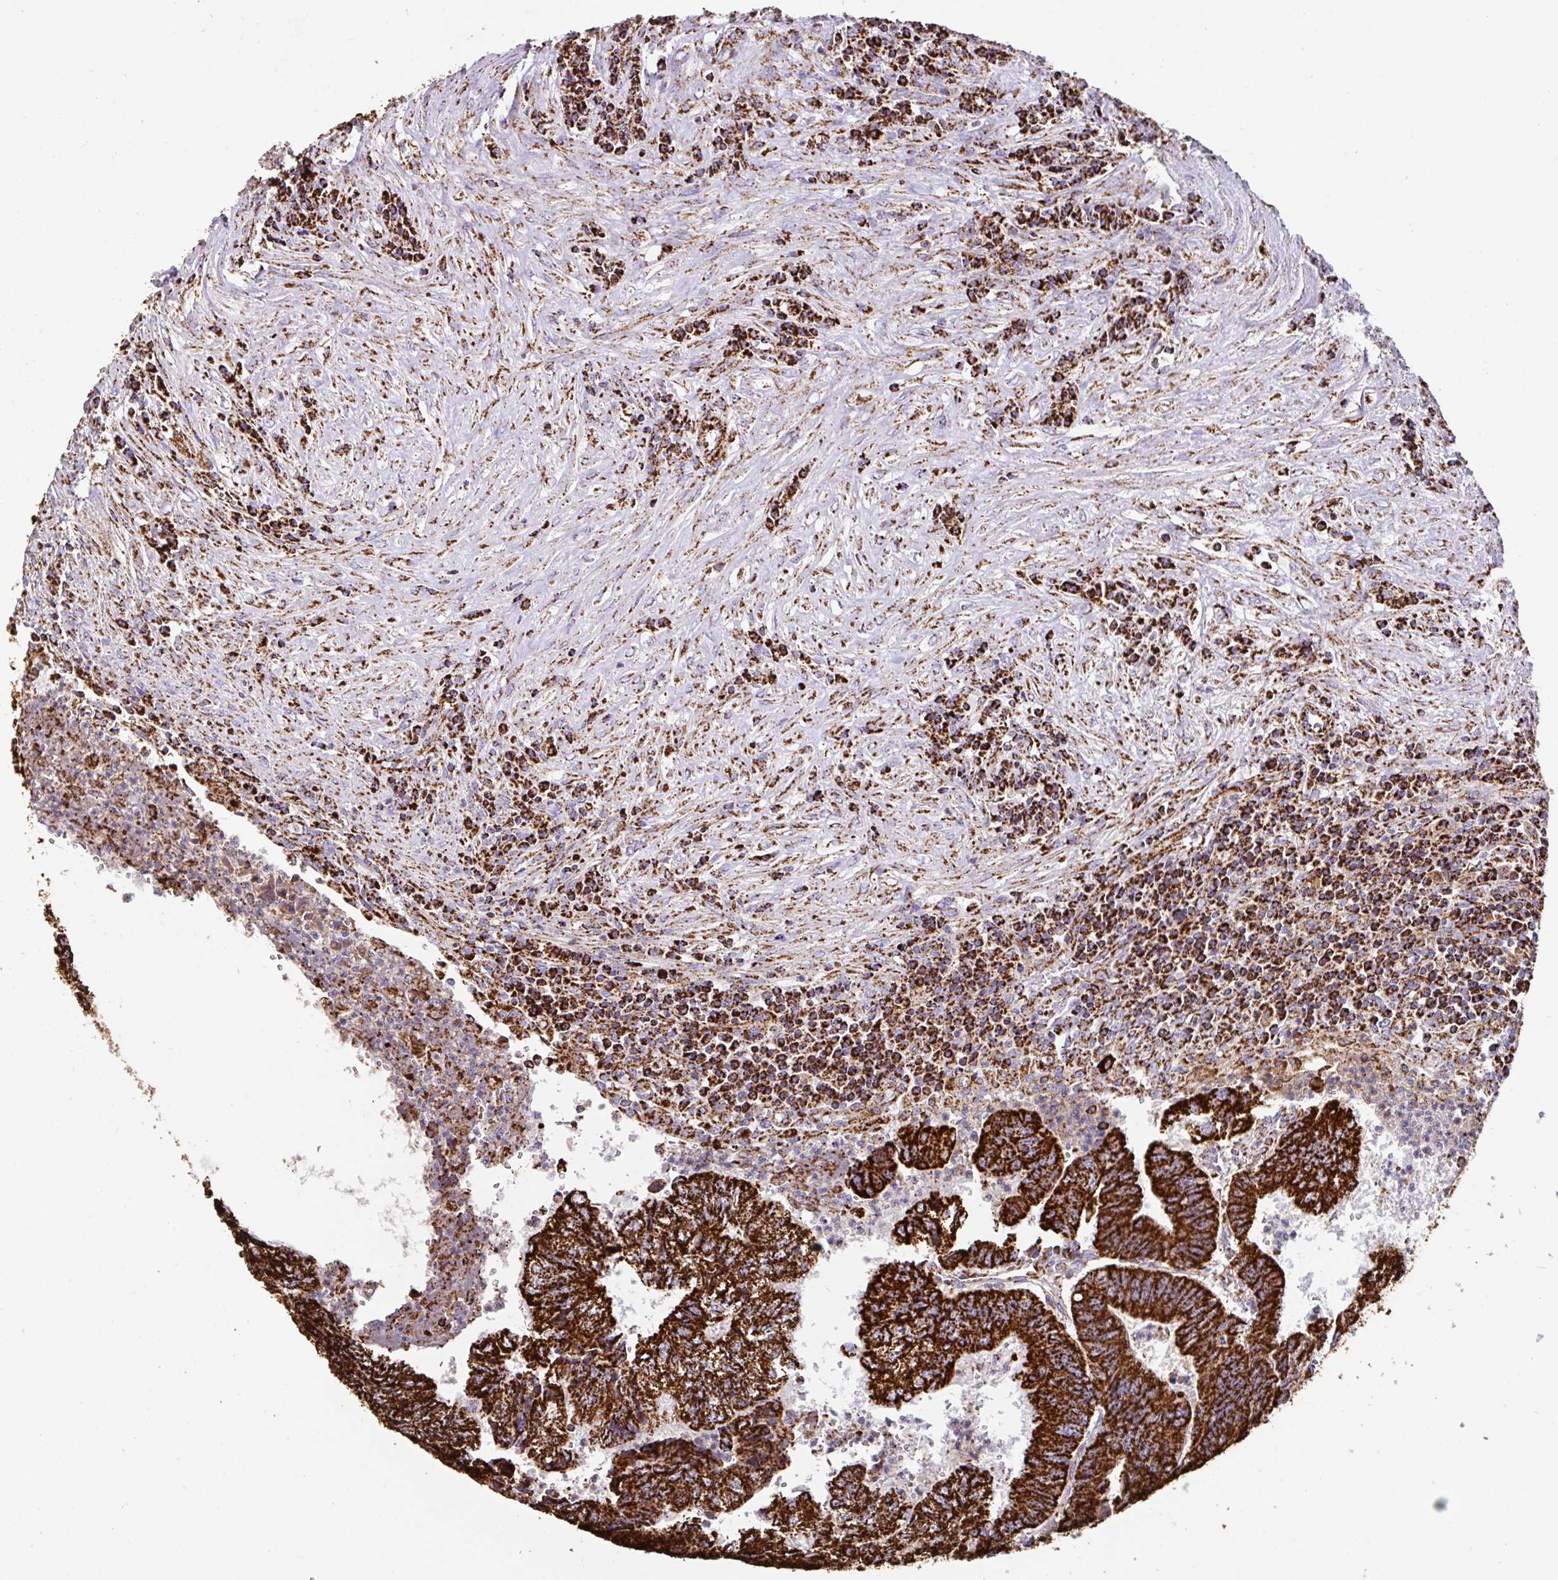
{"staining": {"intensity": "strong", "quantity": ">75%", "location": "cytoplasmic/membranous"}, "tissue": "colorectal cancer", "cell_type": "Tumor cells", "image_type": "cancer", "snomed": [{"axis": "morphology", "description": "Adenocarcinoma, NOS"}, {"axis": "topography", "description": "Colon"}], "caption": "Strong cytoplasmic/membranous protein expression is seen in approximately >75% of tumor cells in colorectal adenocarcinoma.", "gene": "ANKRD33B", "patient": {"sex": "male", "age": 86}}